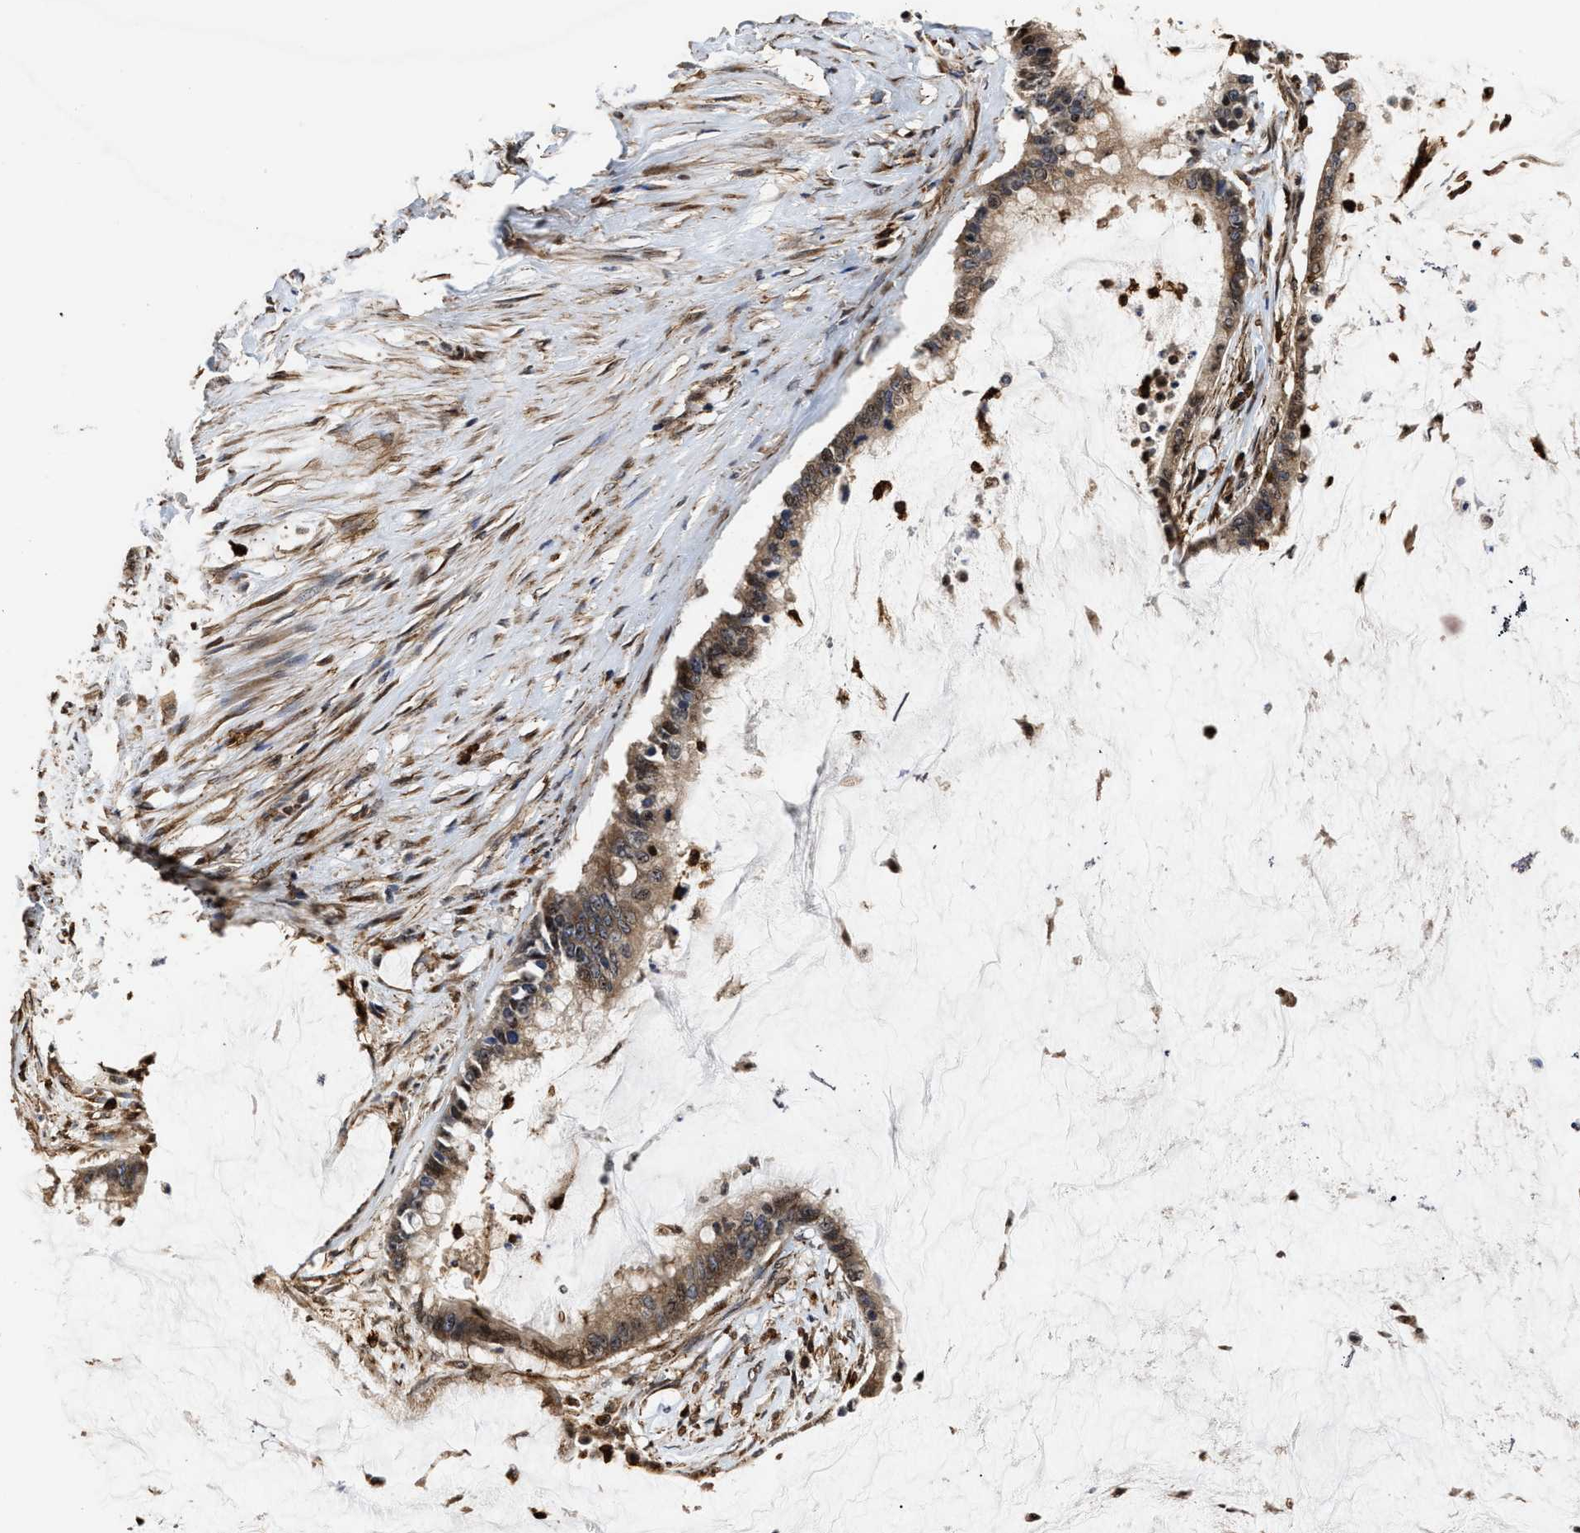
{"staining": {"intensity": "moderate", "quantity": ">75%", "location": "cytoplasmic/membranous"}, "tissue": "pancreatic cancer", "cell_type": "Tumor cells", "image_type": "cancer", "snomed": [{"axis": "morphology", "description": "Adenocarcinoma, NOS"}, {"axis": "topography", "description": "Pancreas"}], "caption": "Immunohistochemical staining of pancreatic cancer (adenocarcinoma) displays medium levels of moderate cytoplasmic/membranous positivity in approximately >75% of tumor cells.", "gene": "SEPTIN2", "patient": {"sex": "male", "age": 41}}